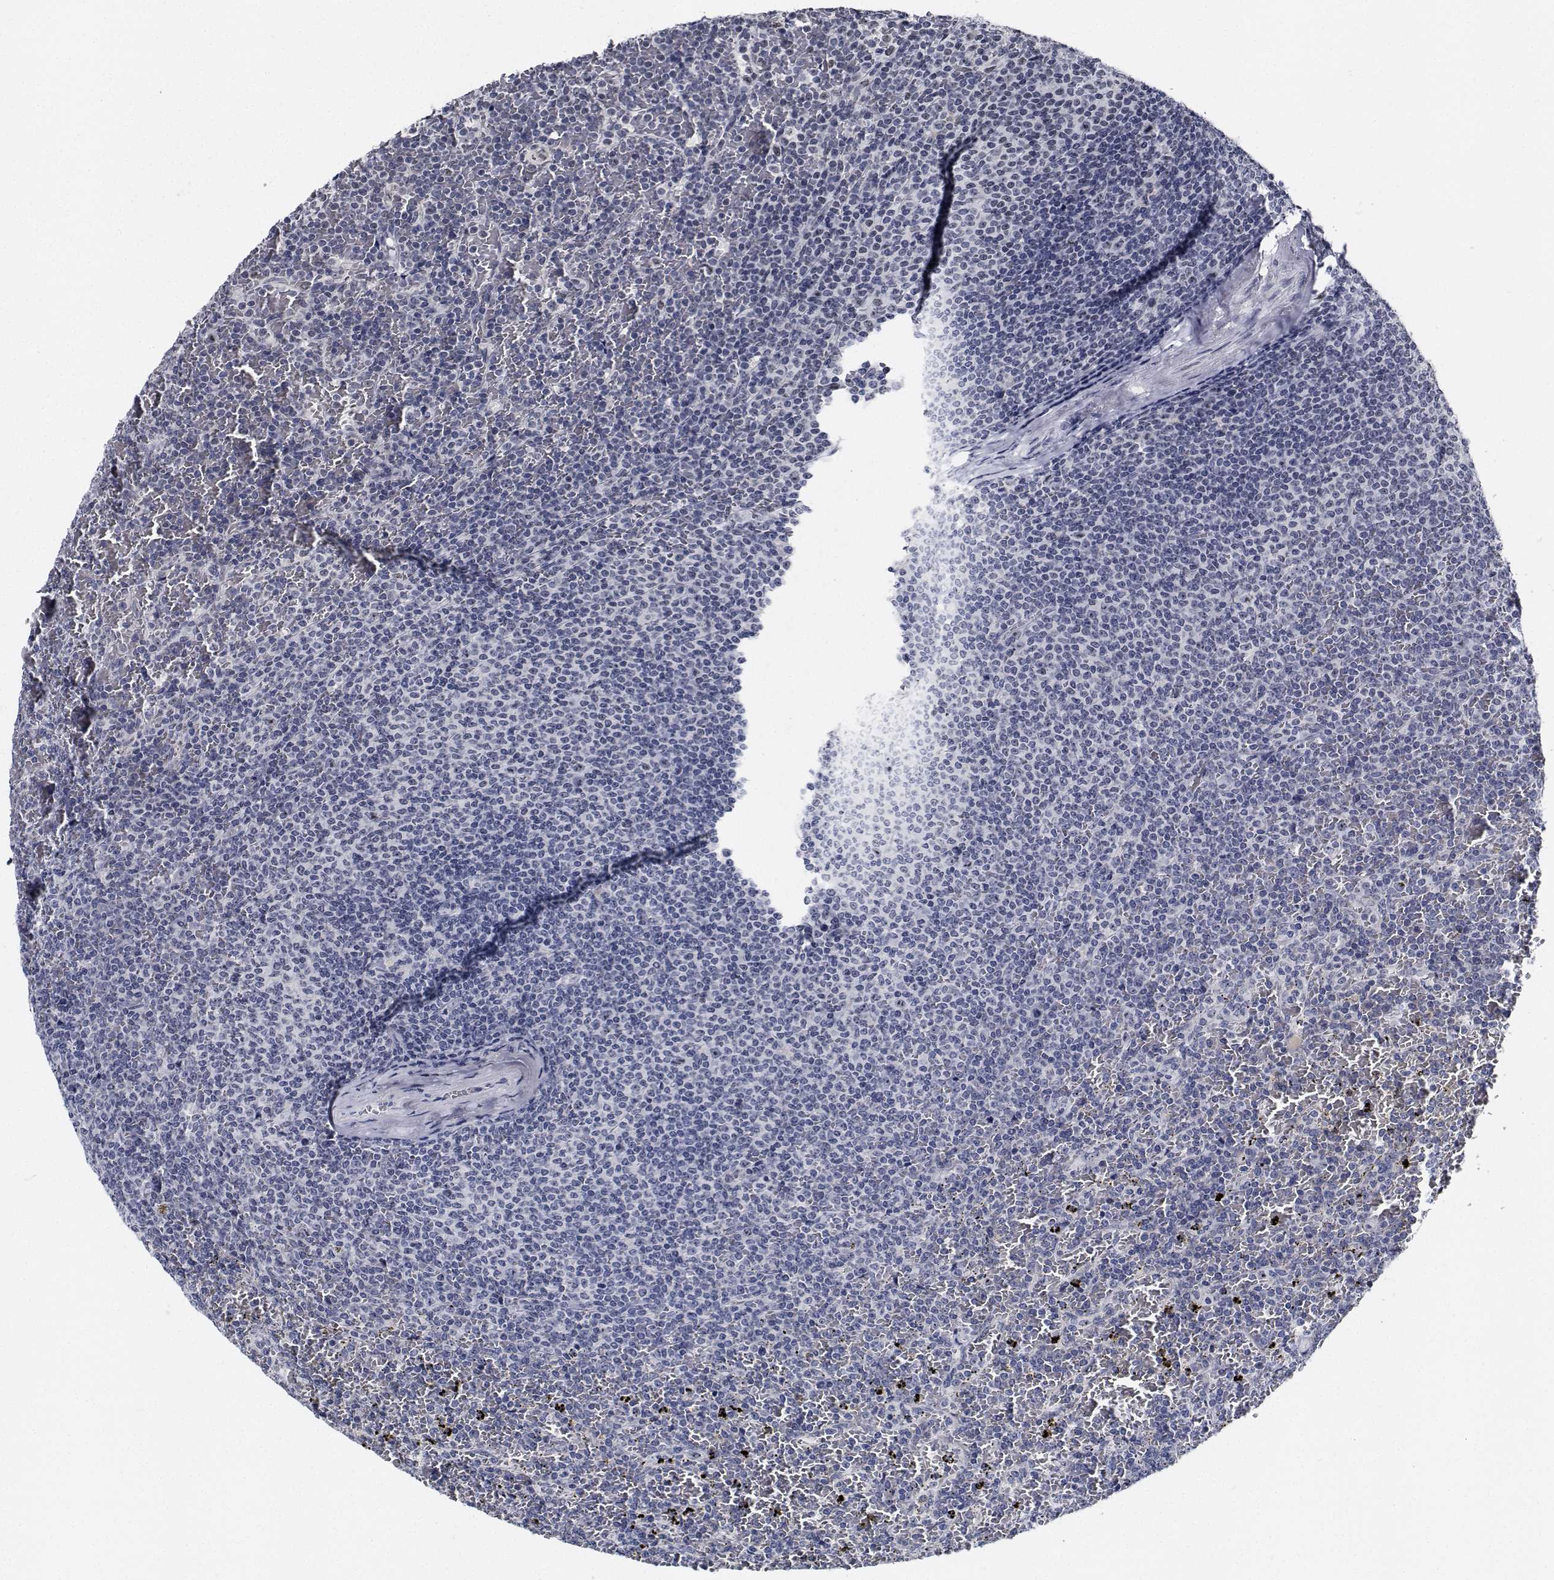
{"staining": {"intensity": "negative", "quantity": "none", "location": "none"}, "tissue": "lymphoma", "cell_type": "Tumor cells", "image_type": "cancer", "snomed": [{"axis": "morphology", "description": "Malignant lymphoma, non-Hodgkin's type, Low grade"}, {"axis": "topography", "description": "Spleen"}], "caption": "This is an immunohistochemistry photomicrograph of human low-grade malignant lymphoma, non-Hodgkin's type. There is no positivity in tumor cells.", "gene": "NVL", "patient": {"sex": "female", "age": 77}}